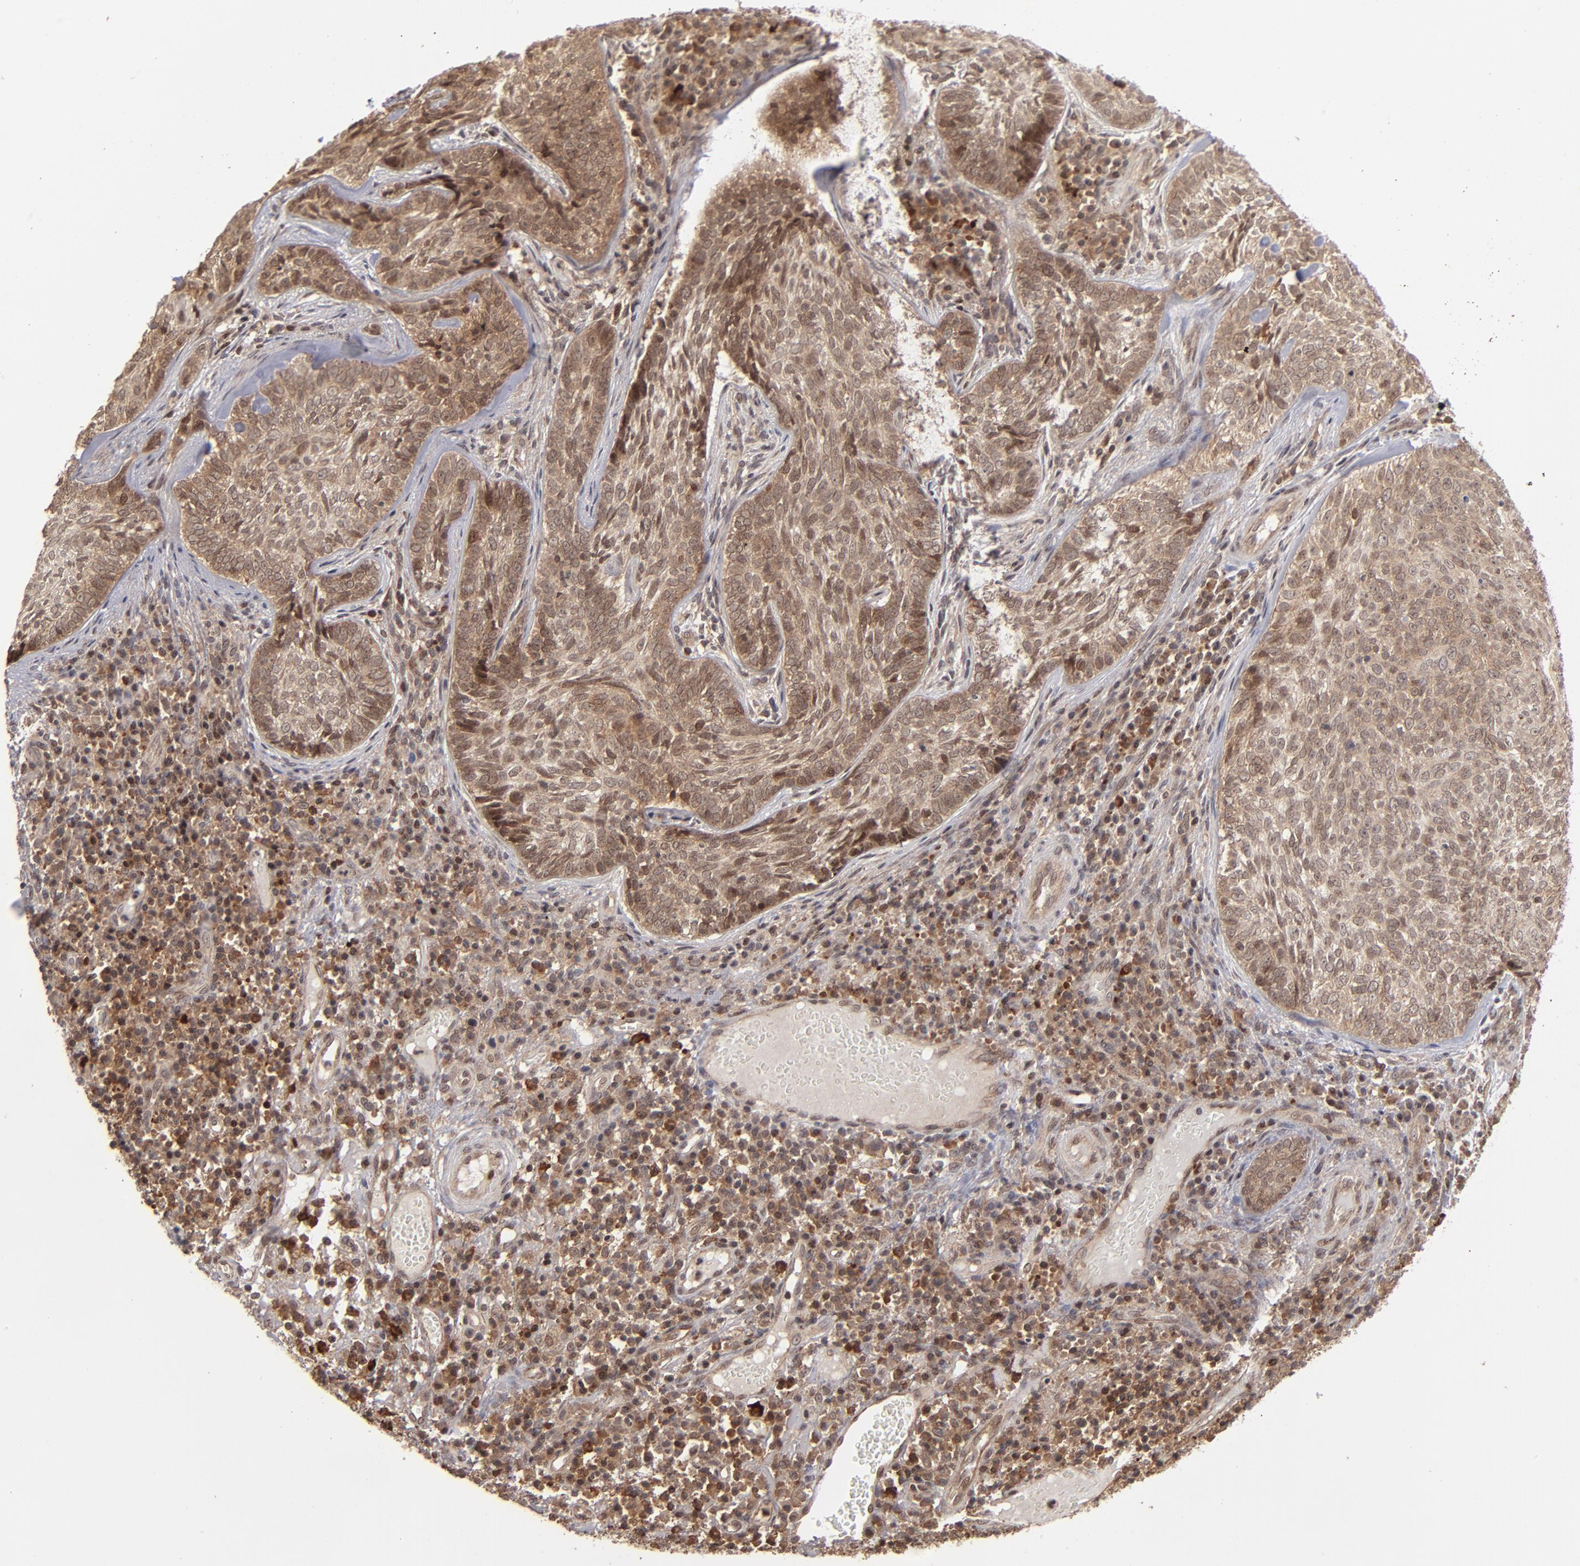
{"staining": {"intensity": "strong", "quantity": ">75%", "location": "cytoplasmic/membranous,nuclear"}, "tissue": "skin cancer", "cell_type": "Tumor cells", "image_type": "cancer", "snomed": [{"axis": "morphology", "description": "Basal cell carcinoma"}, {"axis": "topography", "description": "Skin"}], "caption": "Human basal cell carcinoma (skin) stained with a protein marker shows strong staining in tumor cells.", "gene": "RGS6", "patient": {"sex": "male", "age": 72}}